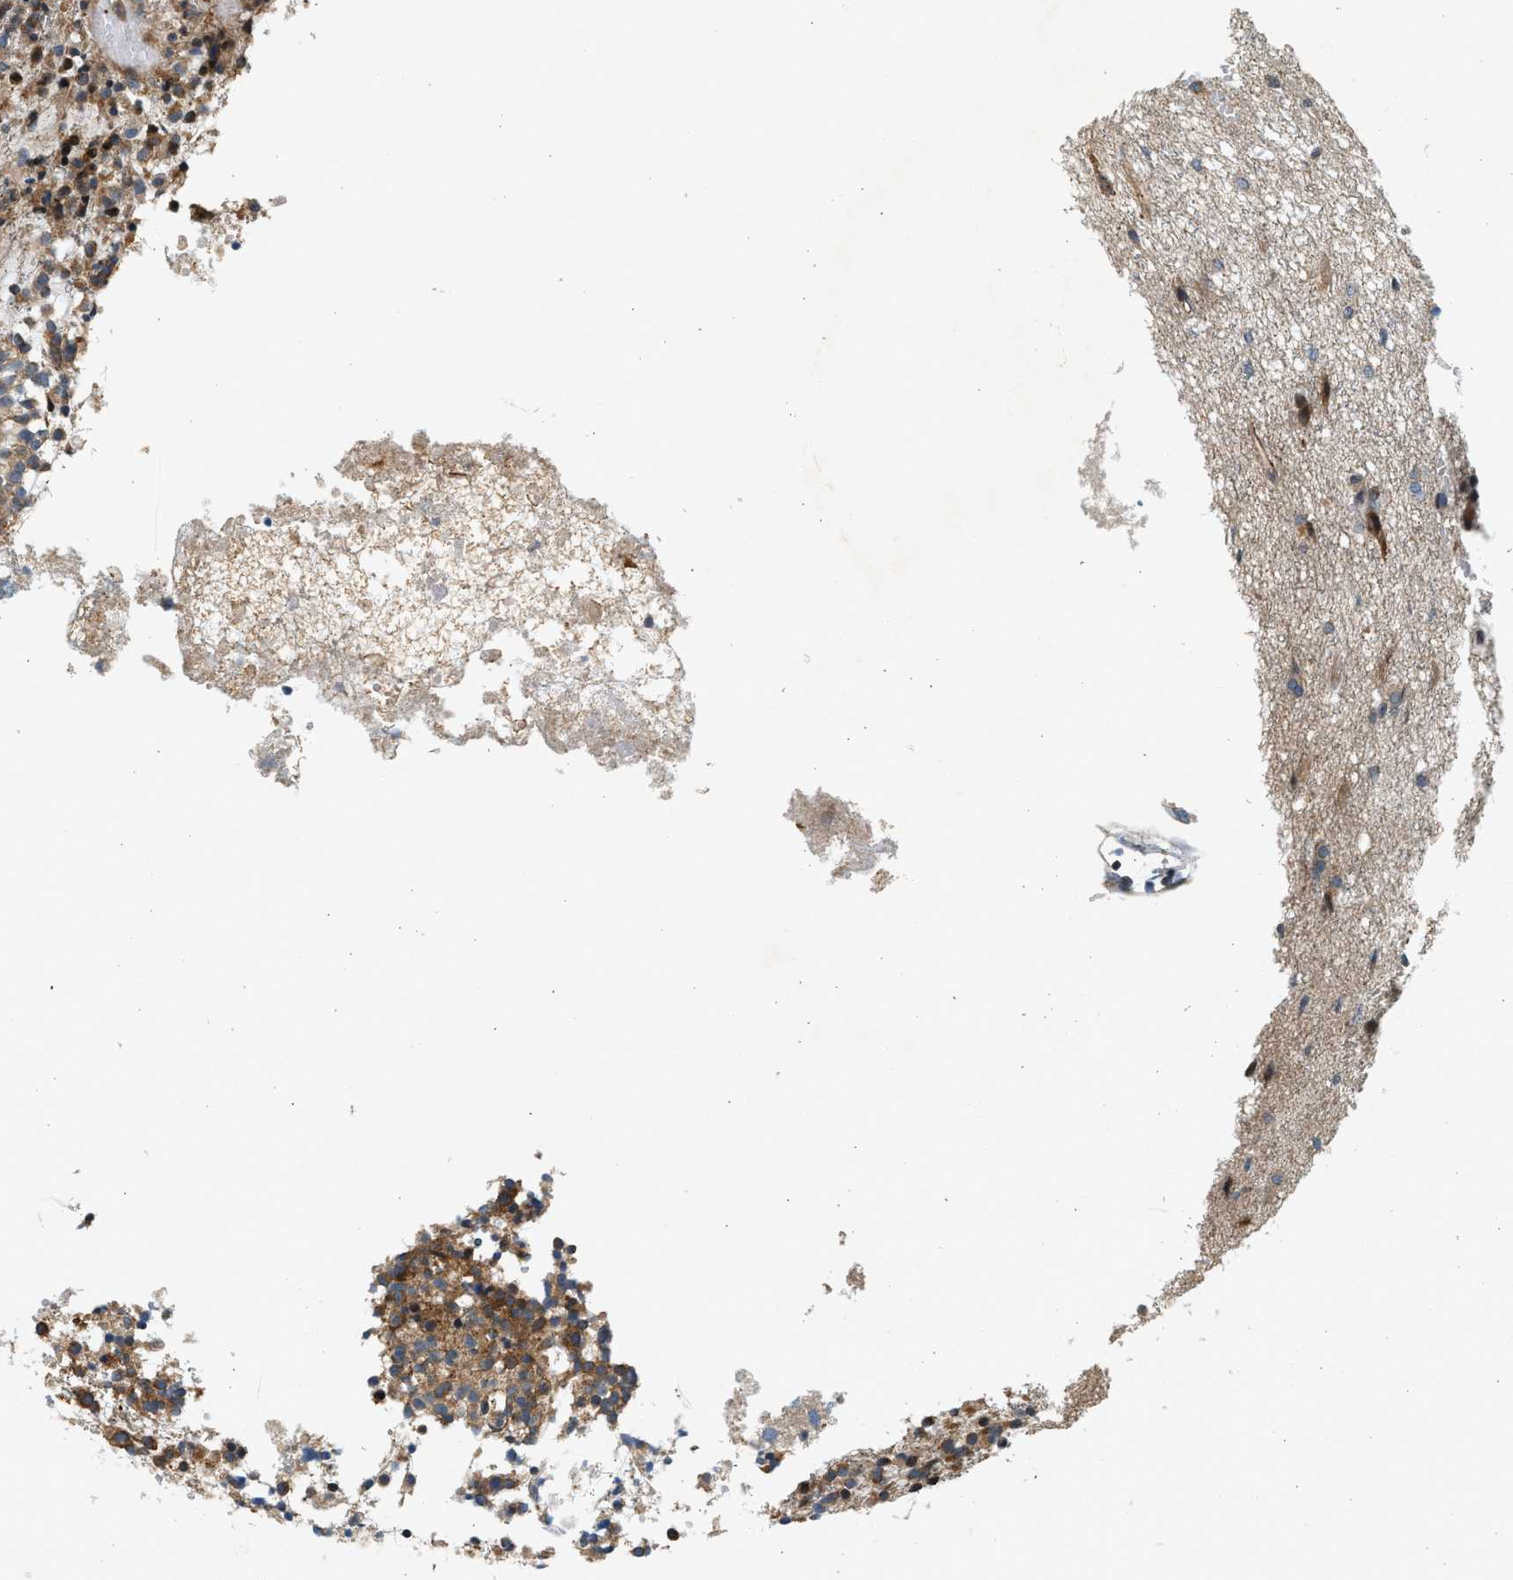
{"staining": {"intensity": "weak", "quantity": "<25%", "location": "cytoplasmic/membranous"}, "tissue": "glioma", "cell_type": "Tumor cells", "image_type": "cancer", "snomed": [{"axis": "morphology", "description": "Glioma, malignant, High grade"}, {"axis": "topography", "description": "Brain"}], "caption": "A photomicrograph of human glioma is negative for staining in tumor cells. (IHC, brightfield microscopy, high magnification).", "gene": "NRSN2", "patient": {"sex": "female", "age": 59}}